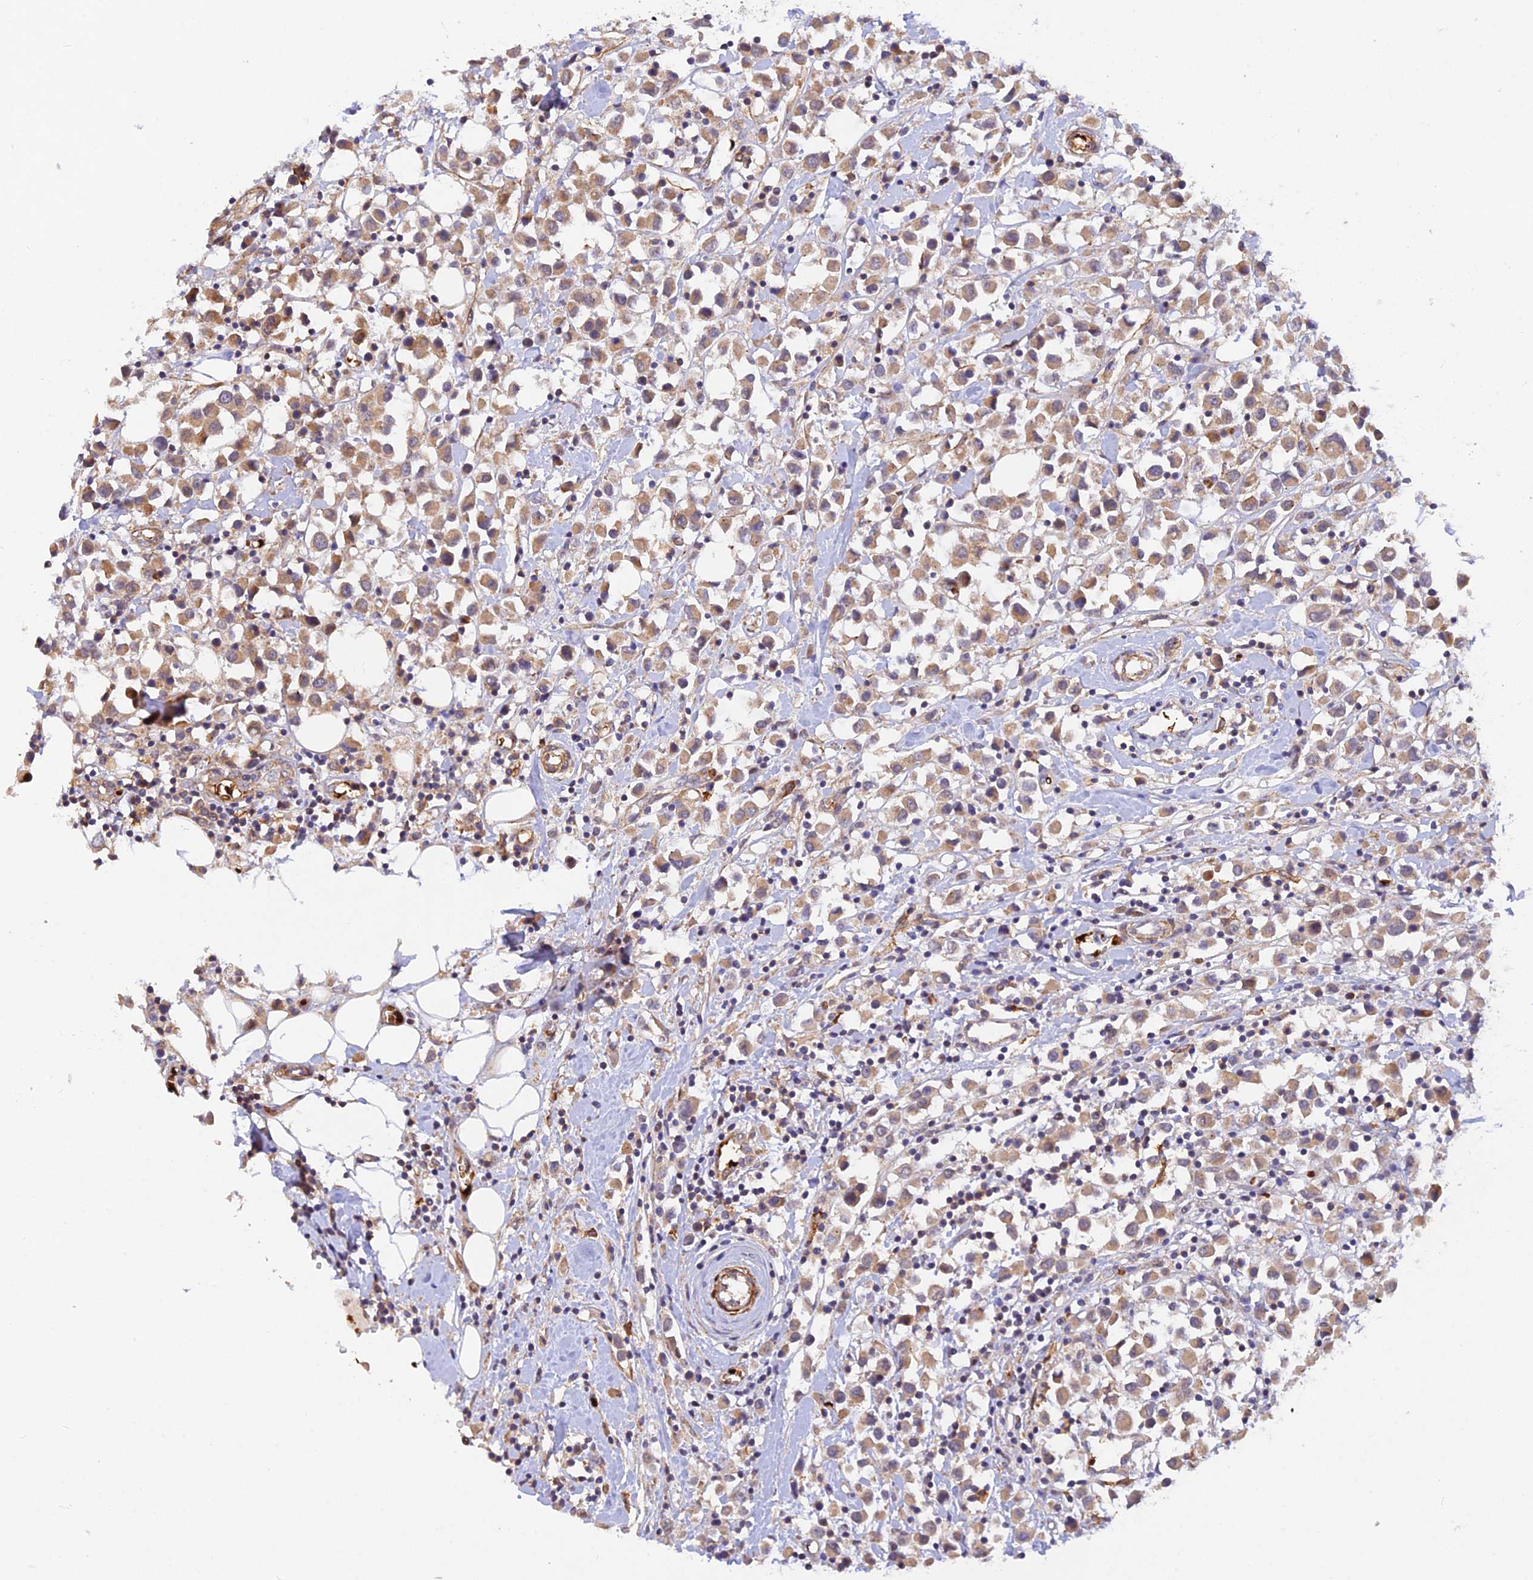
{"staining": {"intensity": "moderate", "quantity": ">75%", "location": "cytoplasmic/membranous"}, "tissue": "breast cancer", "cell_type": "Tumor cells", "image_type": "cancer", "snomed": [{"axis": "morphology", "description": "Duct carcinoma"}, {"axis": "topography", "description": "Breast"}], "caption": "Human breast cancer stained for a protein (brown) demonstrates moderate cytoplasmic/membranous positive staining in about >75% of tumor cells.", "gene": "WDFY4", "patient": {"sex": "female", "age": 61}}